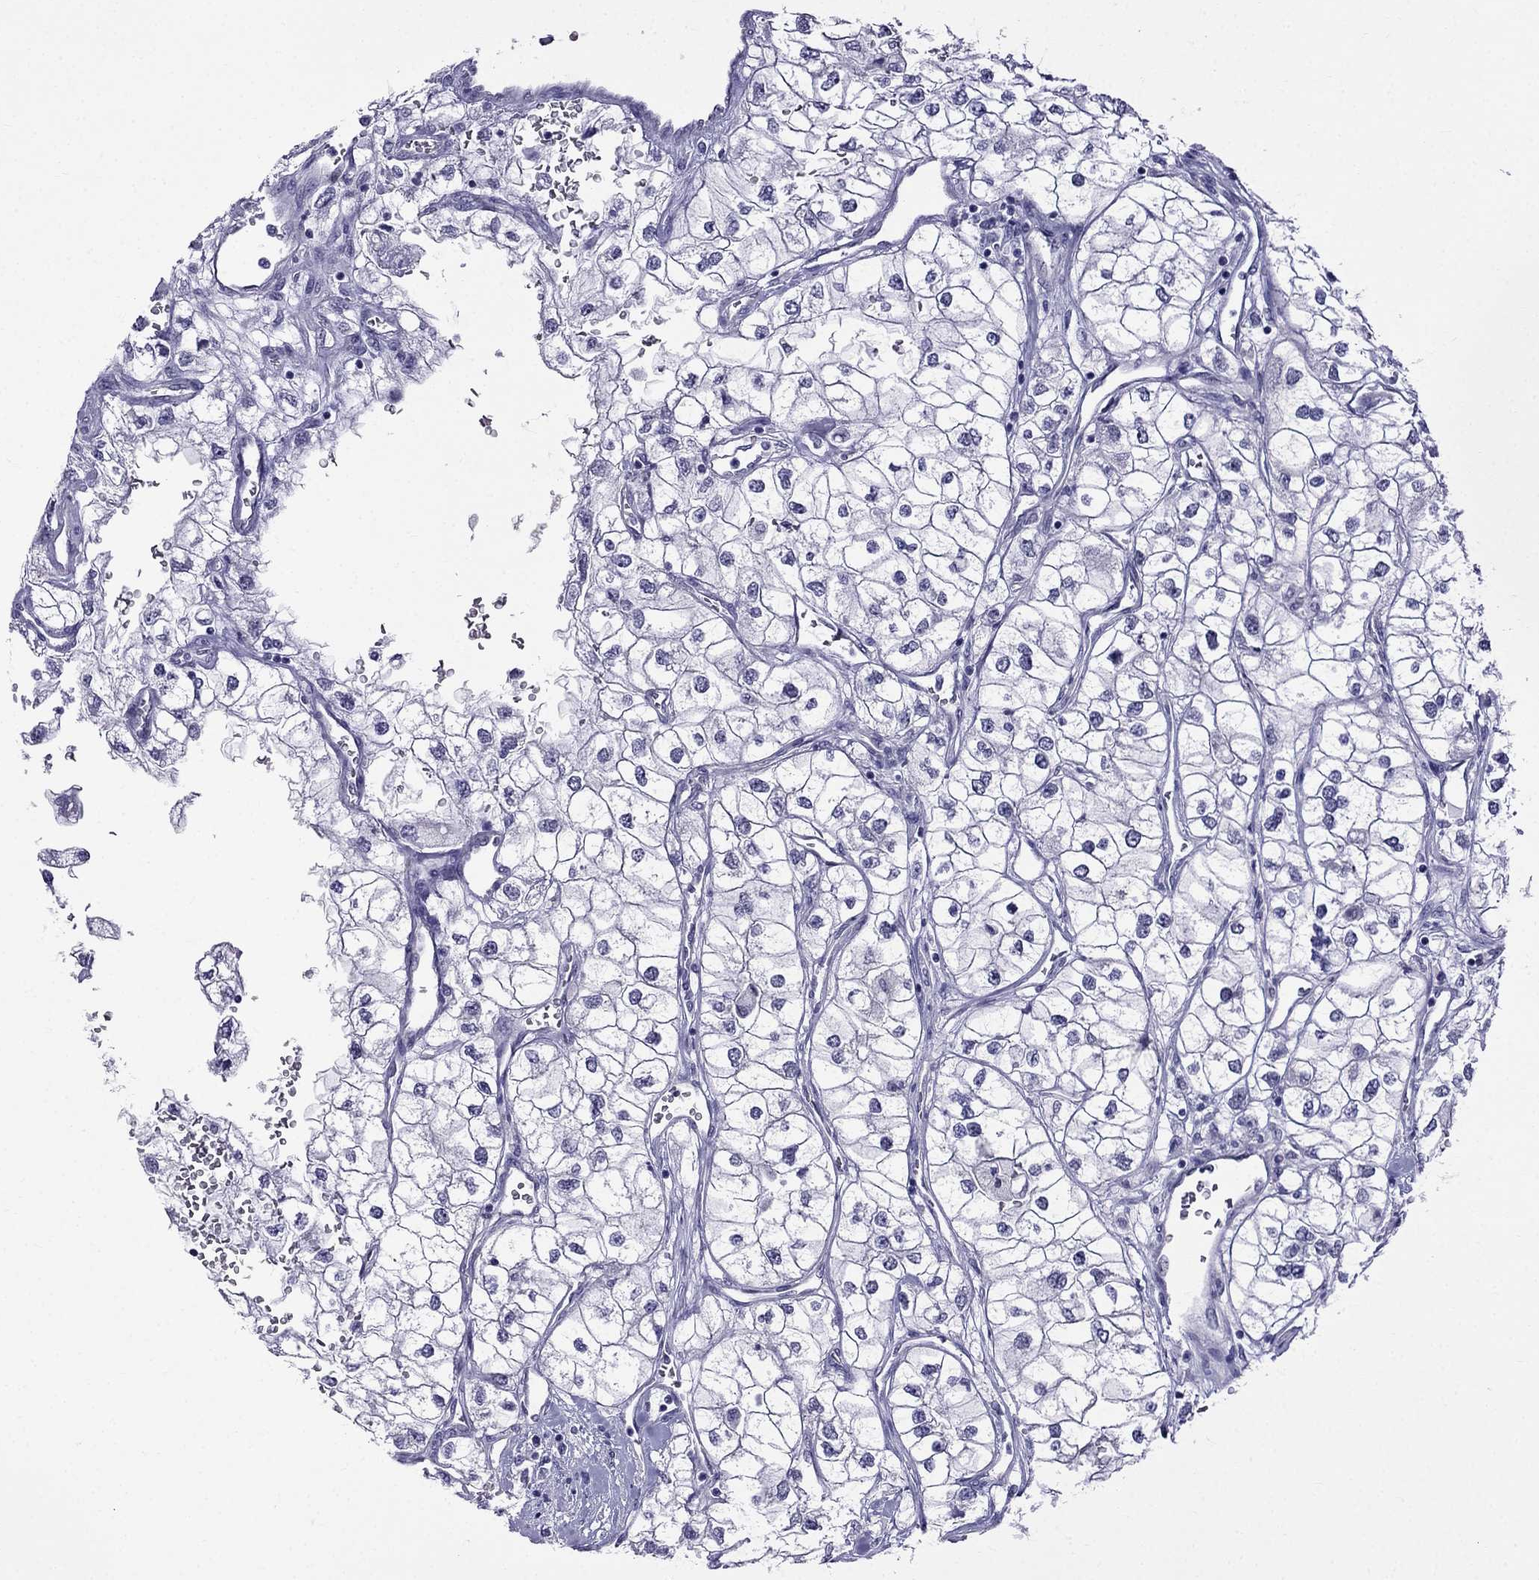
{"staining": {"intensity": "negative", "quantity": "none", "location": "none"}, "tissue": "renal cancer", "cell_type": "Tumor cells", "image_type": "cancer", "snomed": [{"axis": "morphology", "description": "Adenocarcinoma, NOS"}, {"axis": "topography", "description": "Kidney"}], "caption": "An image of human renal cancer (adenocarcinoma) is negative for staining in tumor cells. The staining is performed using DAB (3,3'-diaminobenzidine) brown chromogen with nuclei counter-stained in using hematoxylin.", "gene": "MGP", "patient": {"sex": "male", "age": 59}}